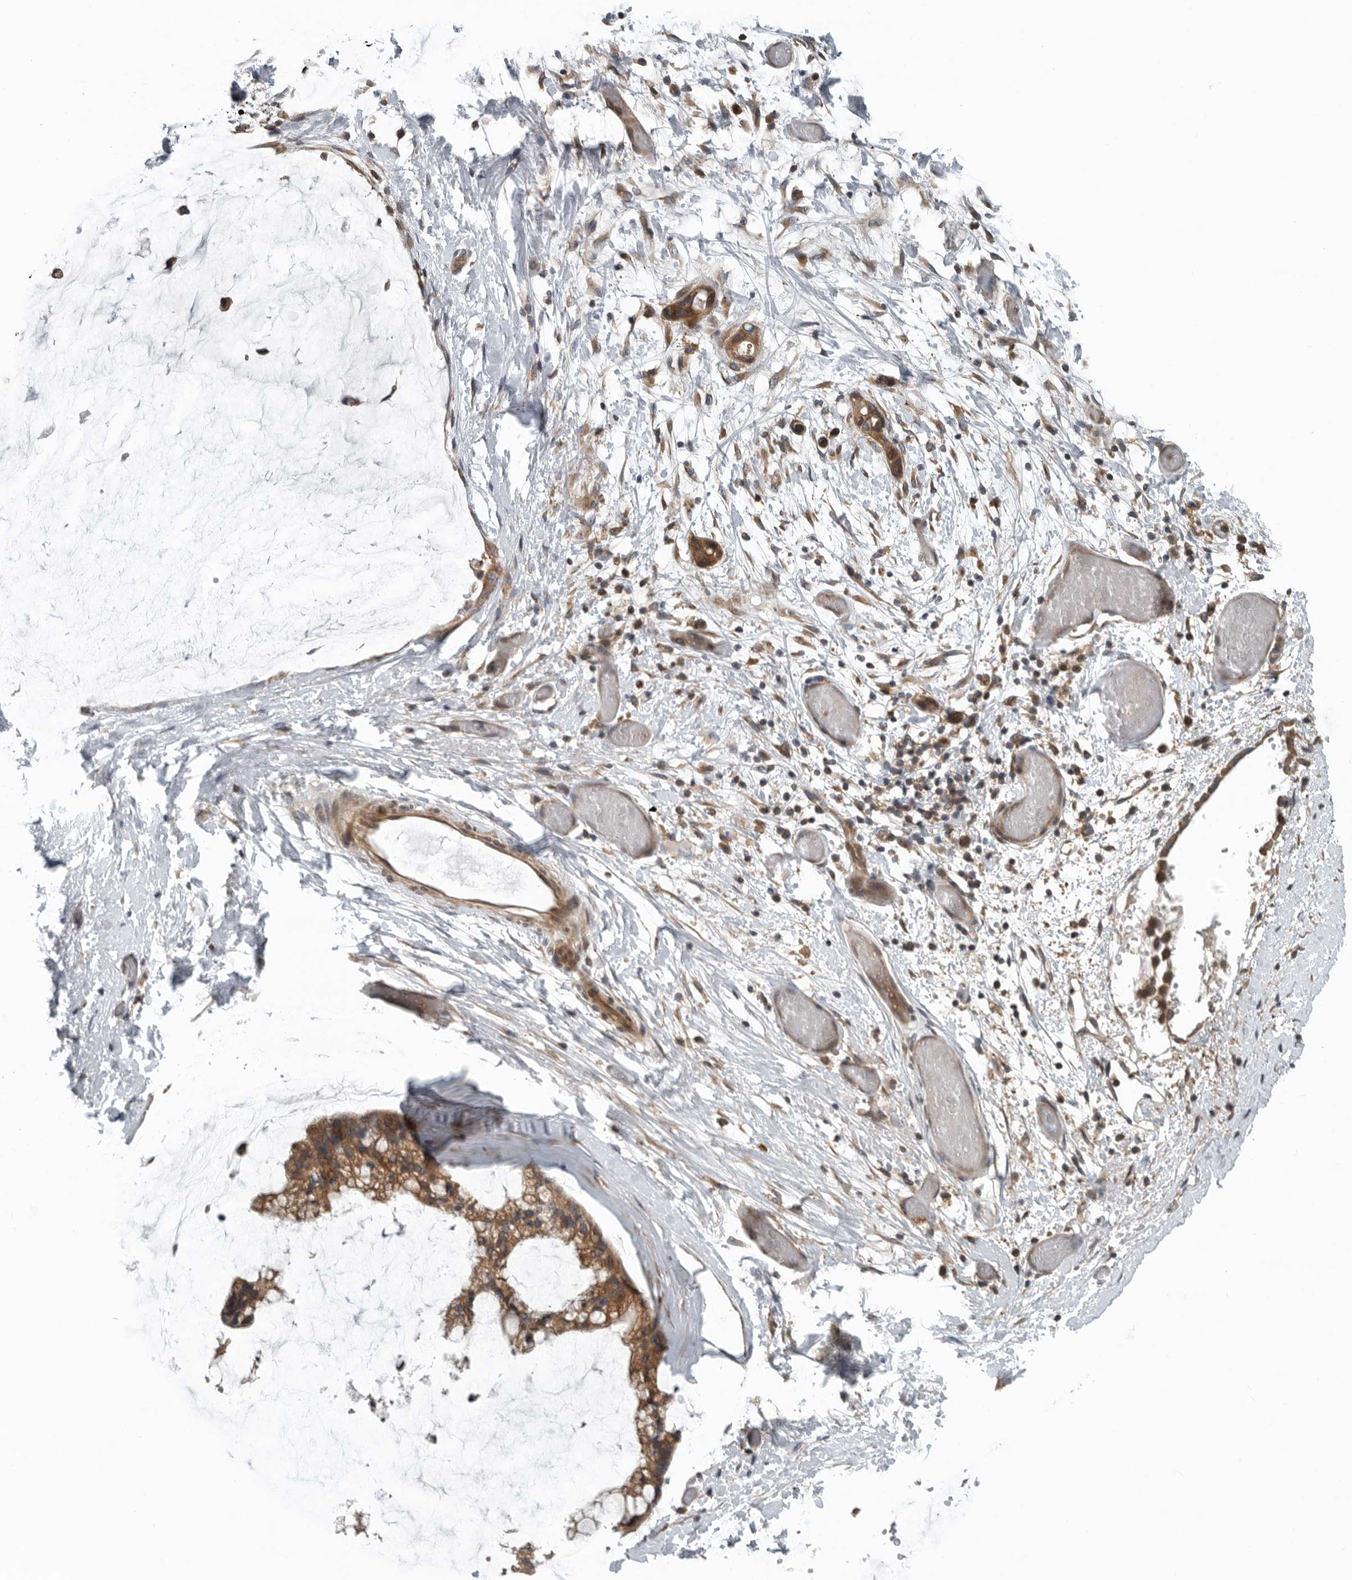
{"staining": {"intensity": "moderate", "quantity": ">75%", "location": "cytoplasmic/membranous"}, "tissue": "ovarian cancer", "cell_type": "Tumor cells", "image_type": "cancer", "snomed": [{"axis": "morphology", "description": "Cystadenocarcinoma, mucinous, NOS"}, {"axis": "topography", "description": "Ovary"}], "caption": "A photomicrograph of human mucinous cystadenocarcinoma (ovarian) stained for a protein reveals moderate cytoplasmic/membranous brown staining in tumor cells. (DAB IHC, brown staining for protein, blue staining for nuclei).", "gene": "AMFR", "patient": {"sex": "female", "age": 39}}